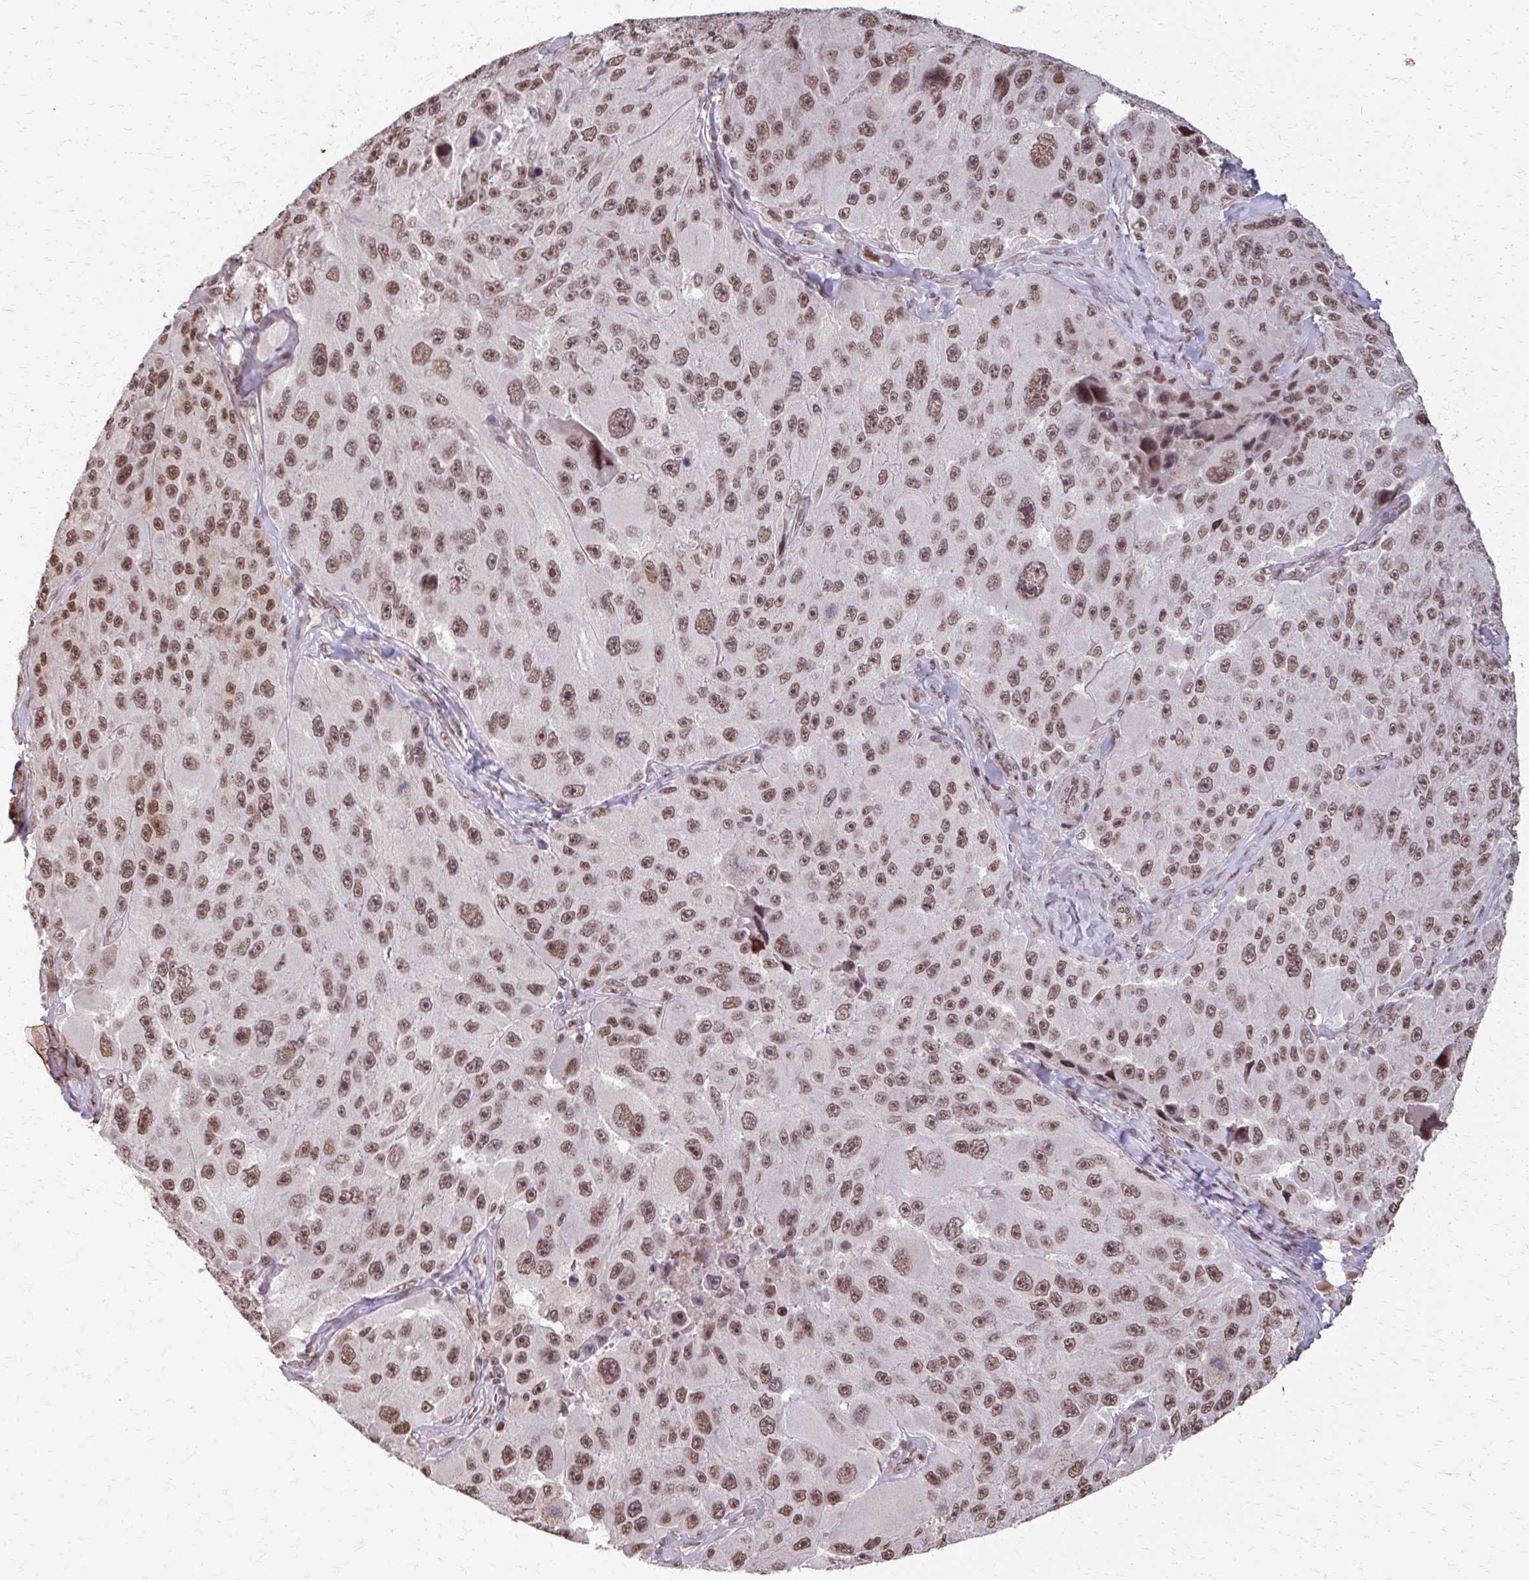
{"staining": {"intensity": "moderate", "quantity": ">75%", "location": "nuclear"}, "tissue": "melanoma", "cell_type": "Tumor cells", "image_type": "cancer", "snomed": [{"axis": "morphology", "description": "Malignant melanoma, Metastatic site"}, {"axis": "topography", "description": "Lymph node"}], "caption": "About >75% of tumor cells in human malignant melanoma (metastatic site) show moderate nuclear protein expression as visualized by brown immunohistochemical staining.", "gene": "SS18", "patient": {"sex": "male", "age": 62}}